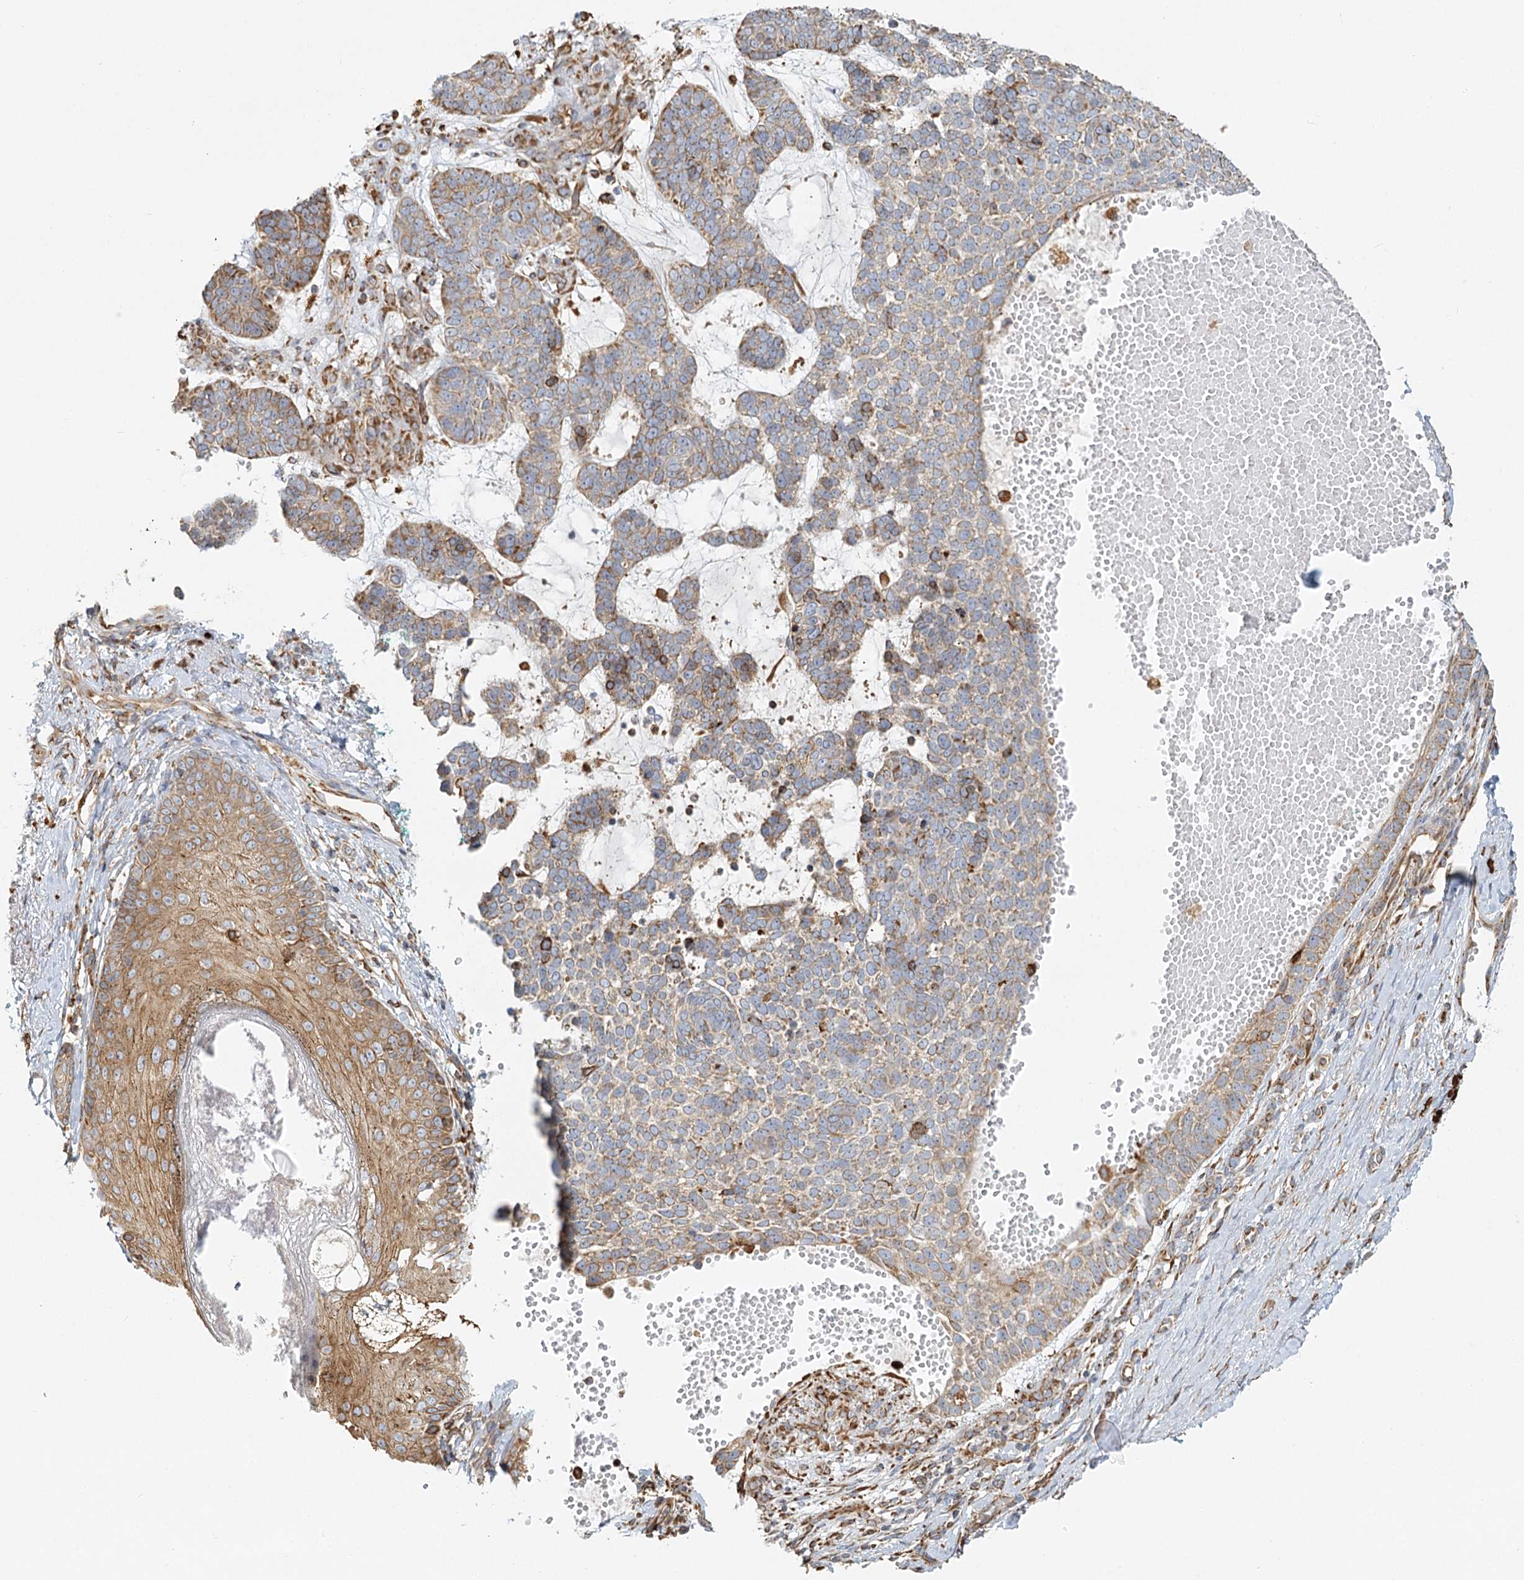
{"staining": {"intensity": "moderate", "quantity": "25%-75%", "location": "cytoplasmic/membranous"}, "tissue": "skin cancer", "cell_type": "Tumor cells", "image_type": "cancer", "snomed": [{"axis": "morphology", "description": "Basal cell carcinoma"}, {"axis": "topography", "description": "Skin"}], "caption": "Tumor cells exhibit medium levels of moderate cytoplasmic/membranous positivity in approximately 25%-75% of cells in basal cell carcinoma (skin).", "gene": "TAS1R1", "patient": {"sex": "female", "age": 81}}